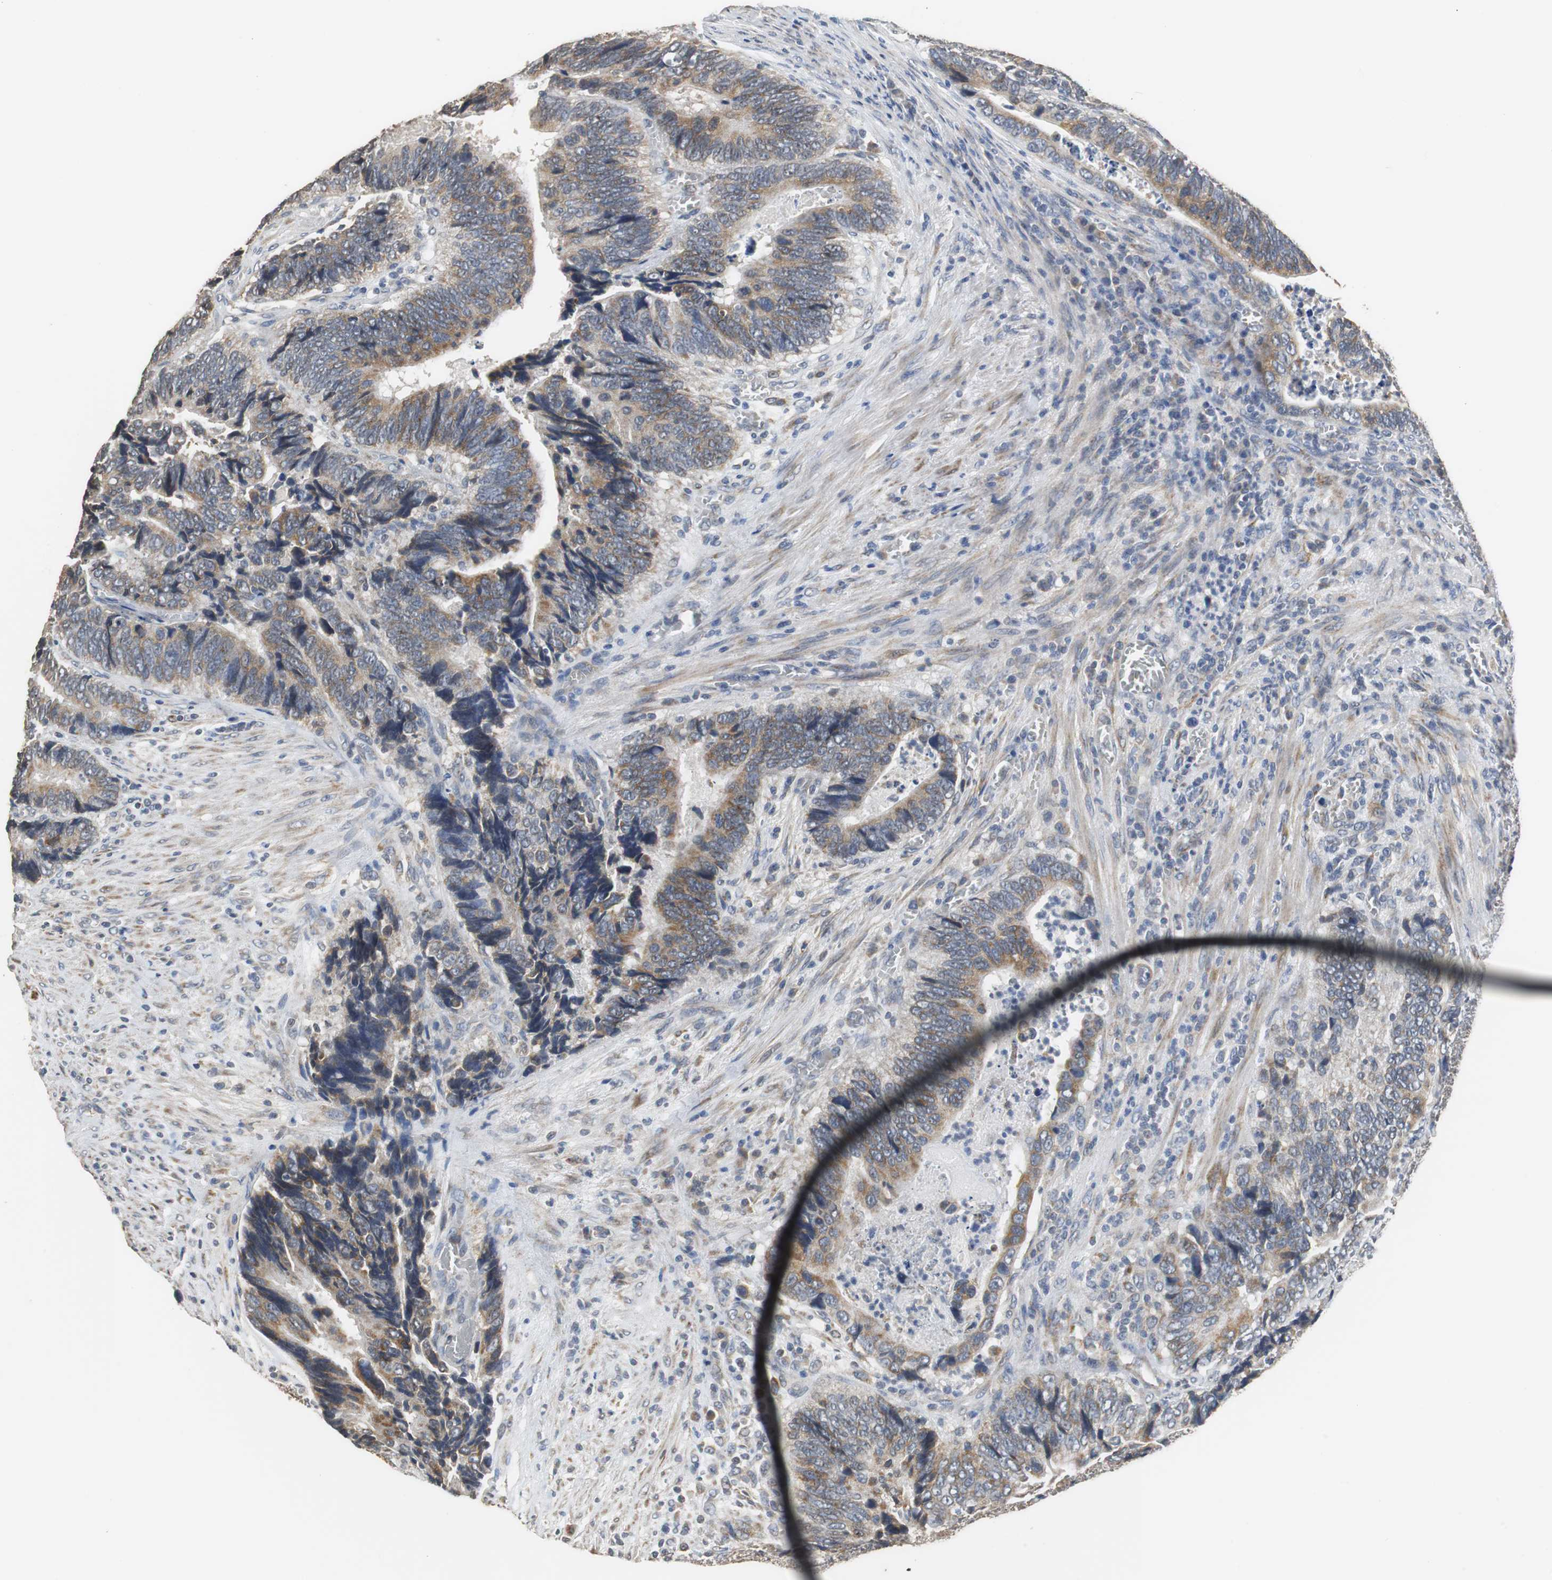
{"staining": {"intensity": "moderate", "quantity": ">75%", "location": "cytoplasmic/membranous"}, "tissue": "colorectal cancer", "cell_type": "Tumor cells", "image_type": "cancer", "snomed": [{"axis": "morphology", "description": "Adenocarcinoma, NOS"}, {"axis": "topography", "description": "Colon"}], "caption": "Colorectal adenocarcinoma stained with DAB (3,3'-diaminobenzidine) immunohistochemistry demonstrates medium levels of moderate cytoplasmic/membranous staining in approximately >75% of tumor cells.", "gene": "HMGCL", "patient": {"sex": "male", "age": 72}}